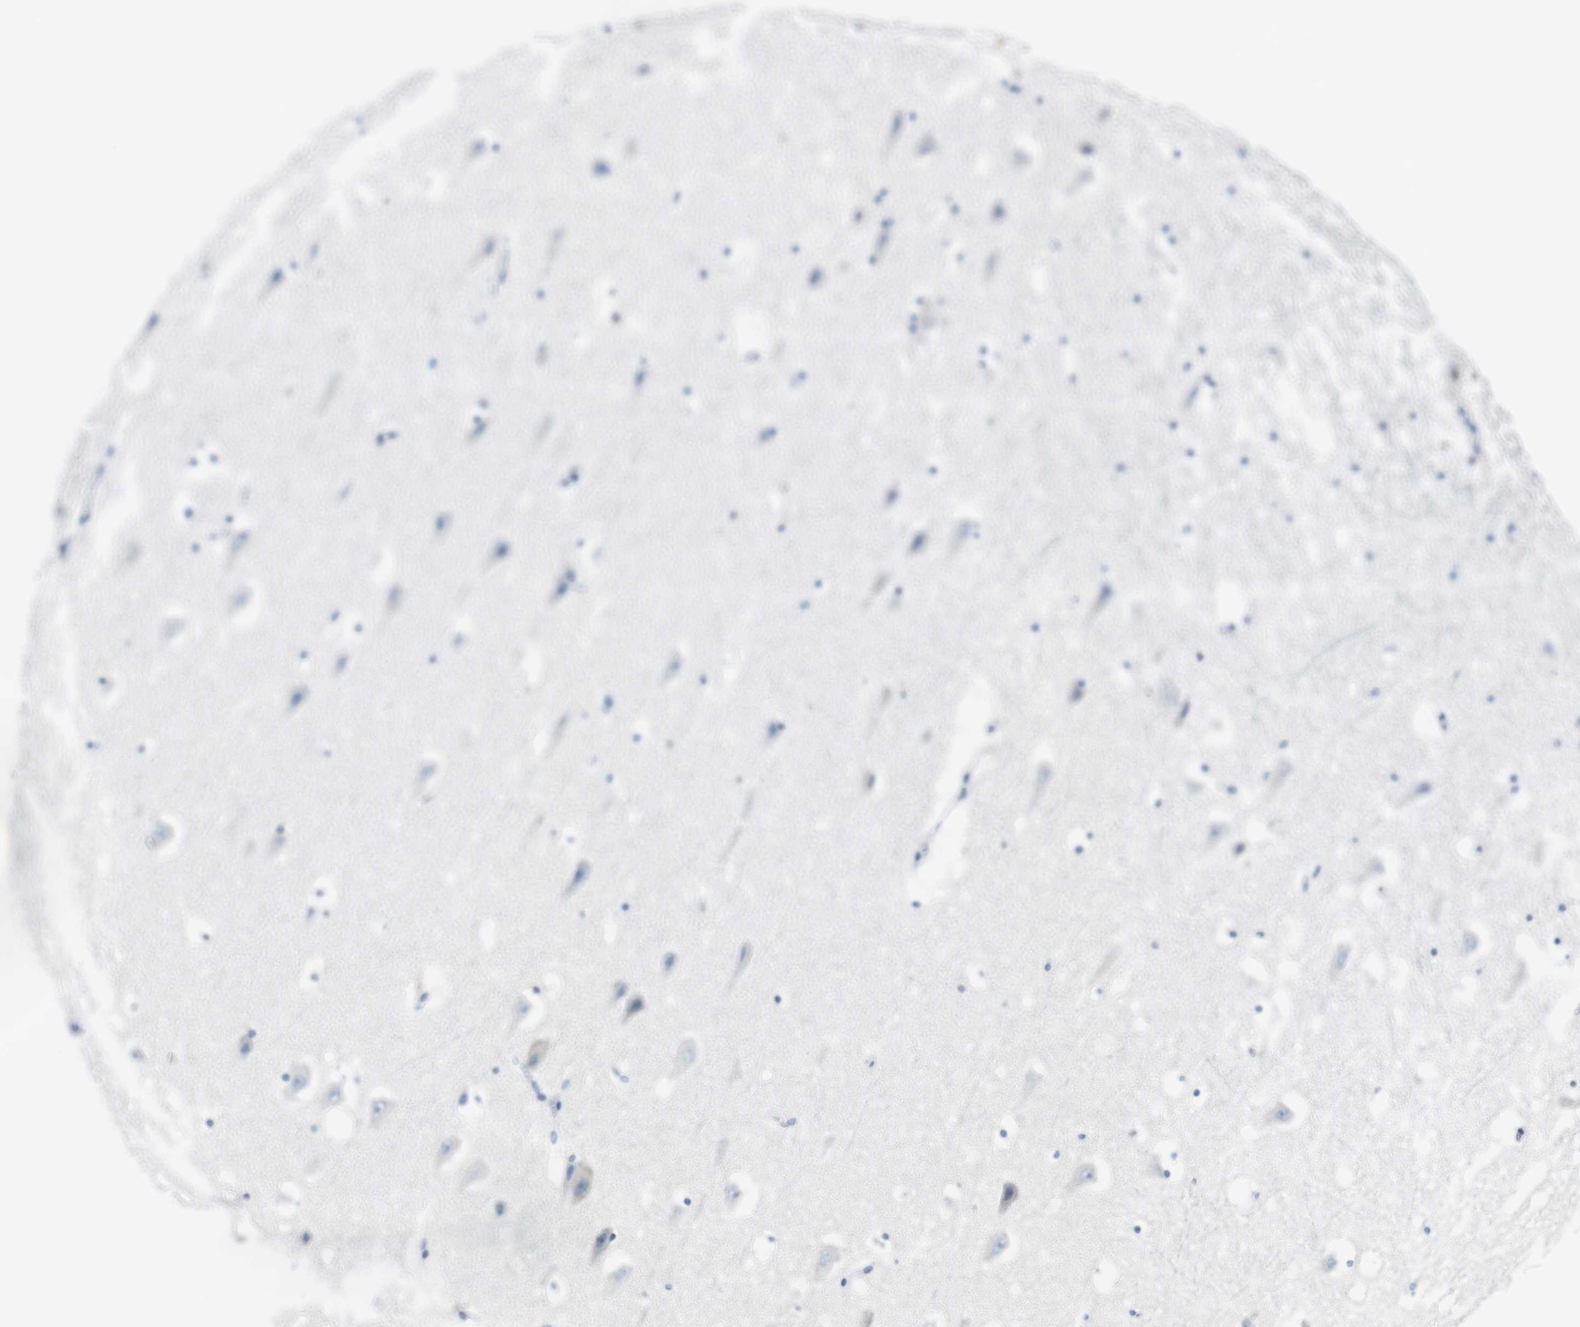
{"staining": {"intensity": "negative", "quantity": "none", "location": "none"}, "tissue": "hippocampus", "cell_type": "Glial cells", "image_type": "normal", "snomed": [{"axis": "morphology", "description": "Normal tissue, NOS"}, {"axis": "topography", "description": "Hippocampus"}], "caption": "Hippocampus was stained to show a protein in brown. There is no significant expression in glial cells. The staining is performed using DAB (3,3'-diaminobenzidine) brown chromogen with nuclei counter-stained in using hematoxylin.", "gene": "FBP1", "patient": {"sex": "male", "age": 45}}